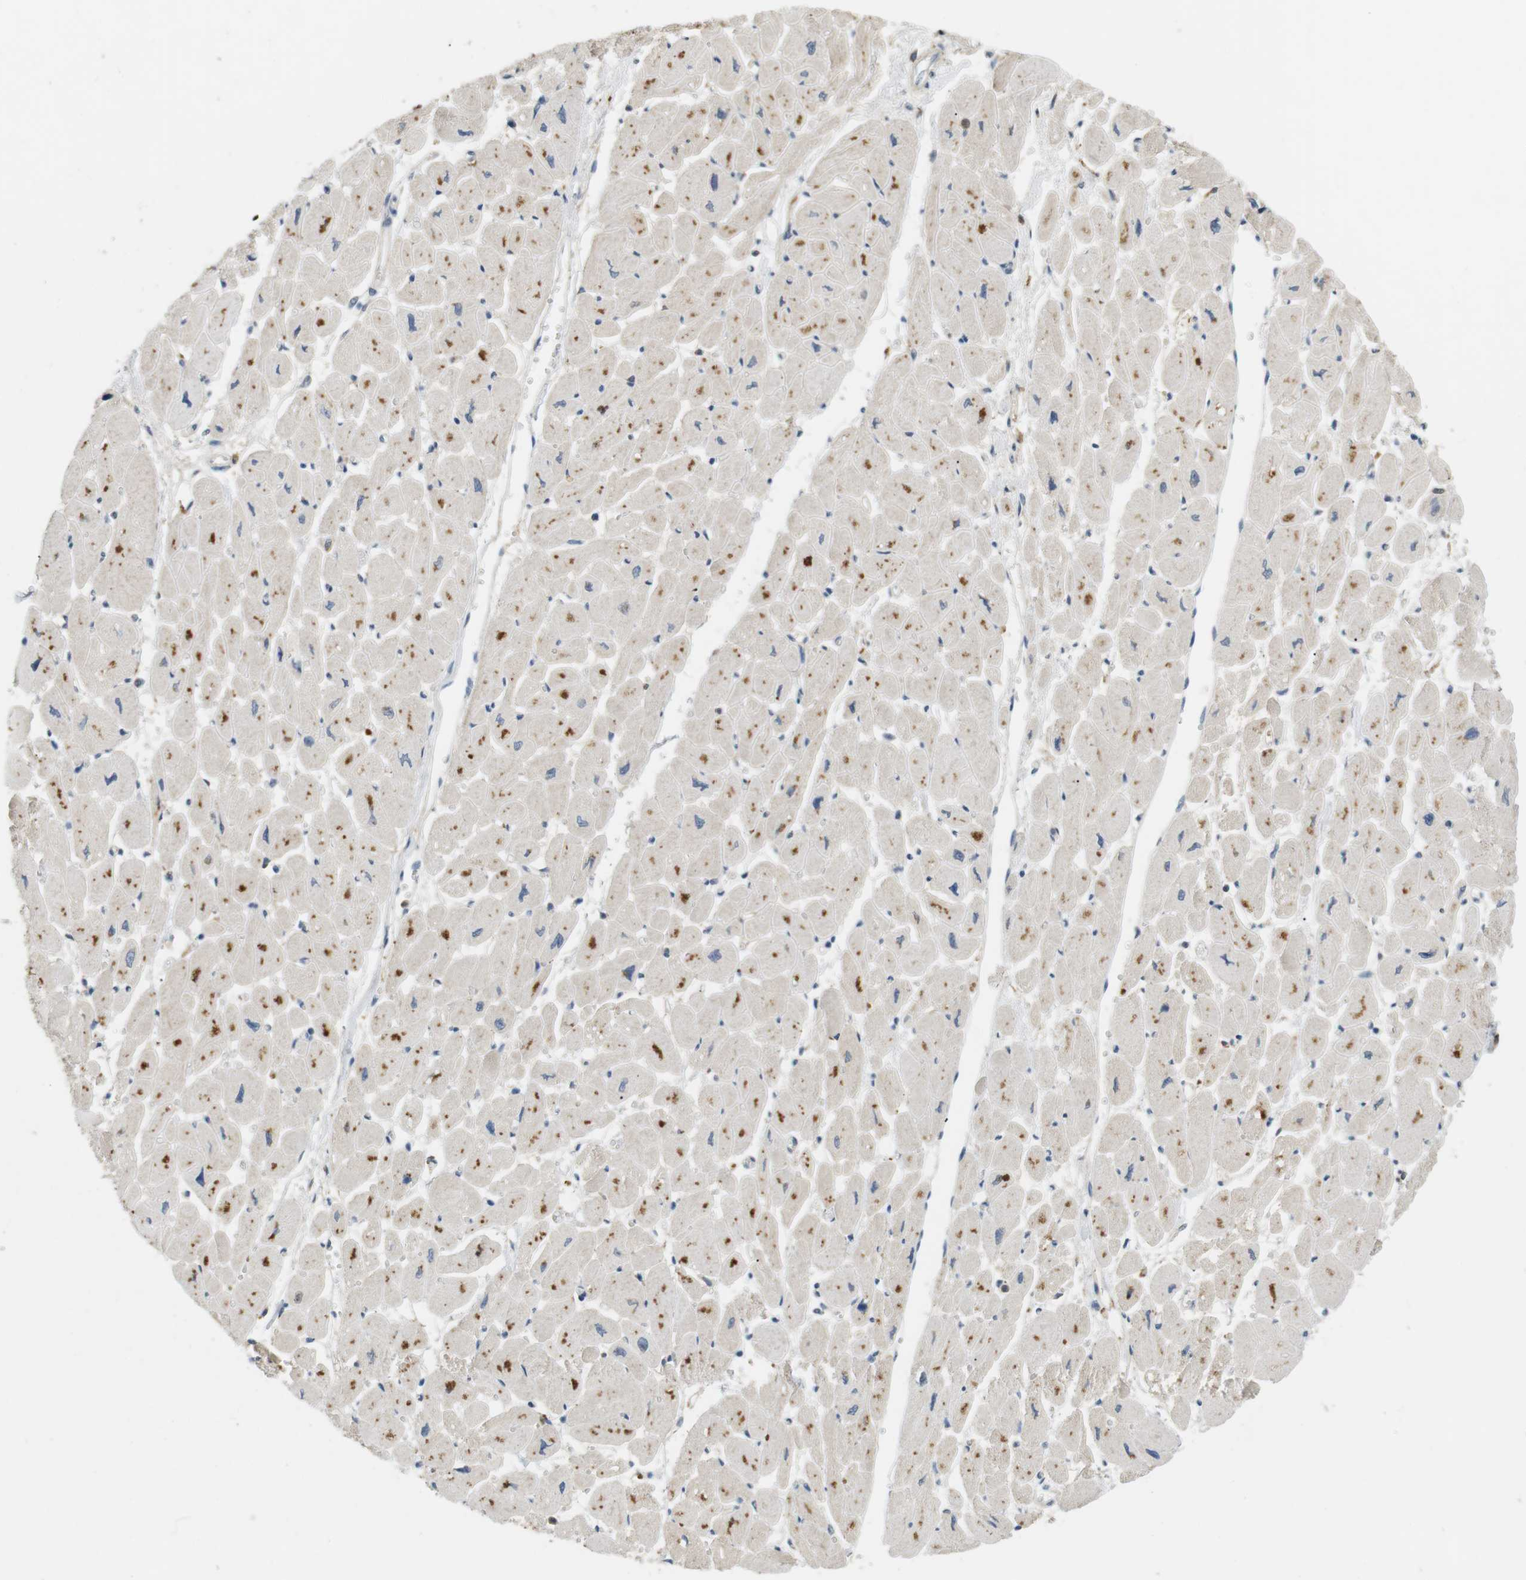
{"staining": {"intensity": "moderate", "quantity": "25%-75%", "location": "cytoplasmic/membranous"}, "tissue": "heart muscle", "cell_type": "Cardiomyocytes", "image_type": "normal", "snomed": [{"axis": "morphology", "description": "Normal tissue, NOS"}, {"axis": "topography", "description": "Heart"}], "caption": "Protein expression analysis of benign human heart muscle reveals moderate cytoplasmic/membranous positivity in about 25%-75% of cardiomyocytes. Using DAB (brown) and hematoxylin (blue) stains, captured at high magnification using brightfield microscopy.", "gene": "P2RY1", "patient": {"sex": "female", "age": 54}}